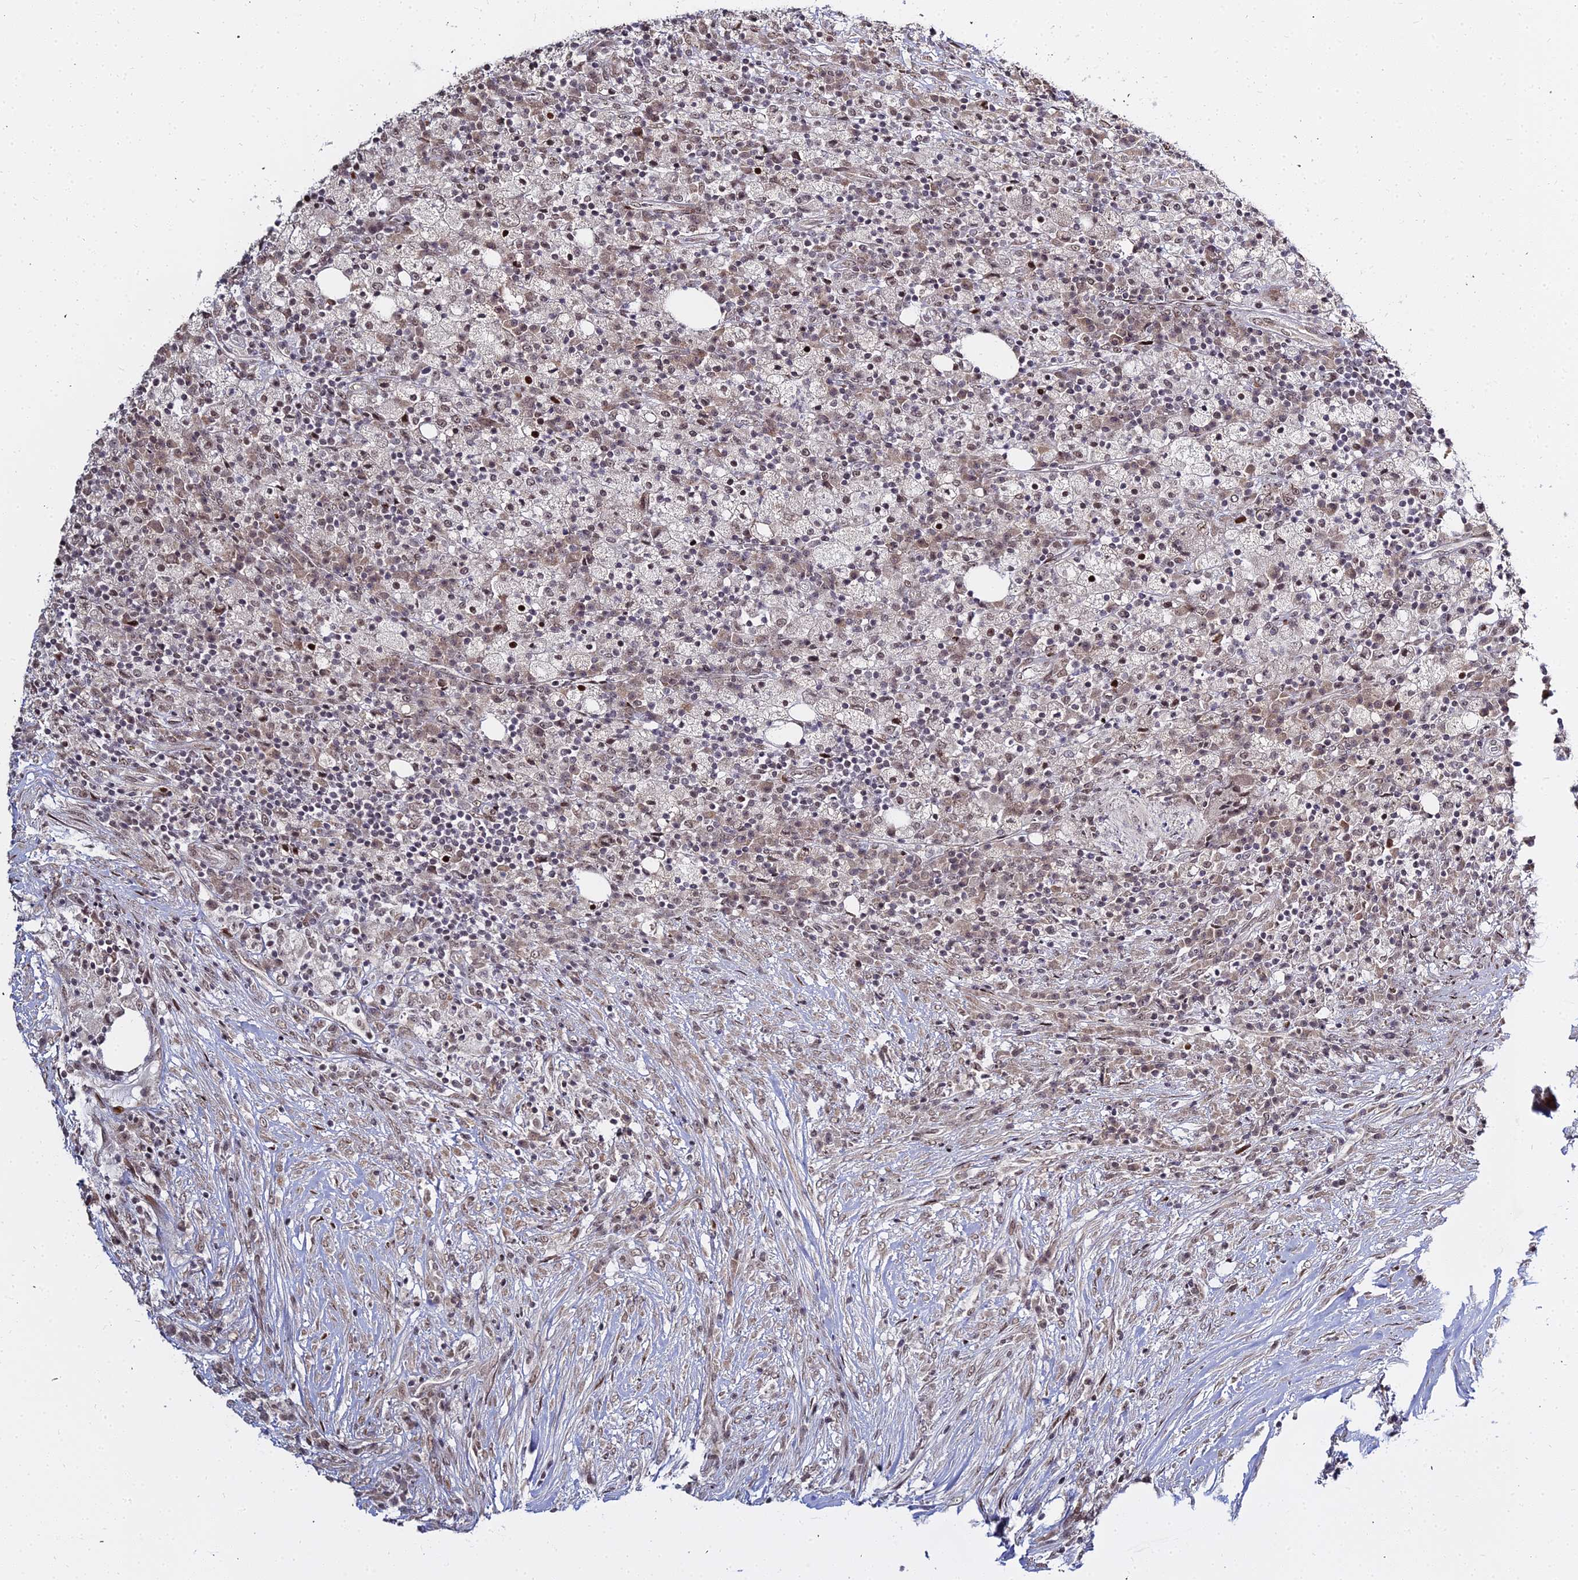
{"staining": {"intensity": "weak", "quantity": "25%-75%", "location": "nuclear"}, "tissue": "colorectal cancer", "cell_type": "Tumor cells", "image_type": "cancer", "snomed": [{"axis": "morphology", "description": "Adenocarcinoma, NOS"}, {"axis": "topography", "description": "Colon"}], "caption": "Protein staining of colorectal cancer tissue exhibits weak nuclear staining in approximately 25%-75% of tumor cells.", "gene": "ABCA2", "patient": {"sex": "male", "age": 83}}